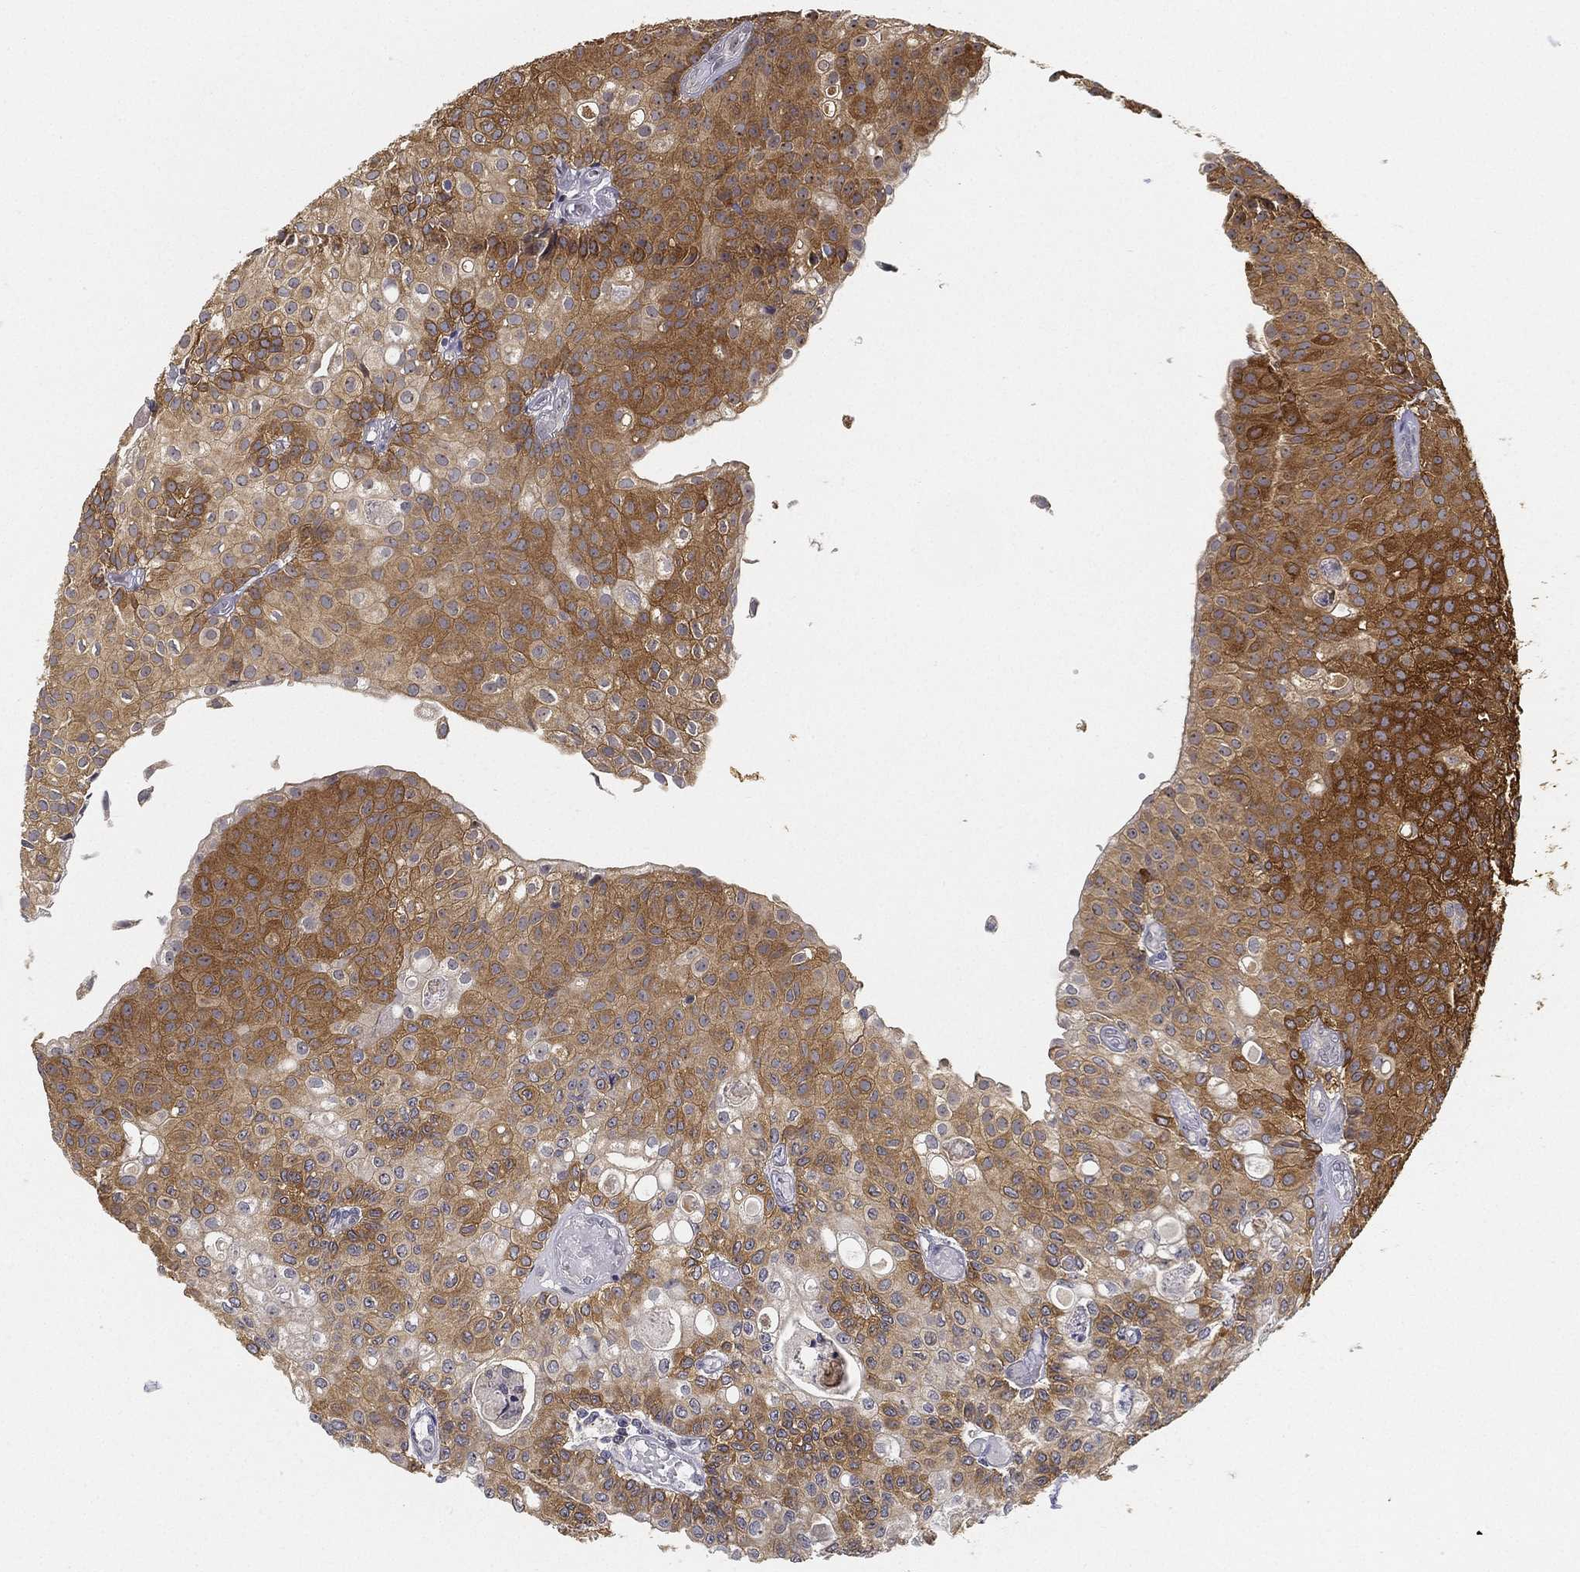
{"staining": {"intensity": "moderate", "quantity": ">75%", "location": "cytoplasmic/membranous"}, "tissue": "urothelial cancer", "cell_type": "Tumor cells", "image_type": "cancer", "snomed": [{"axis": "morphology", "description": "Urothelial carcinoma, Low grade"}, {"axis": "topography", "description": "Urinary bladder"}], "caption": "A histopathology image showing moderate cytoplasmic/membranous expression in about >75% of tumor cells in urothelial carcinoma (low-grade), as visualized by brown immunohistochemical staining.", "gene": "PPP1R16B", "patient": {"sex": "male", "age": 89}}